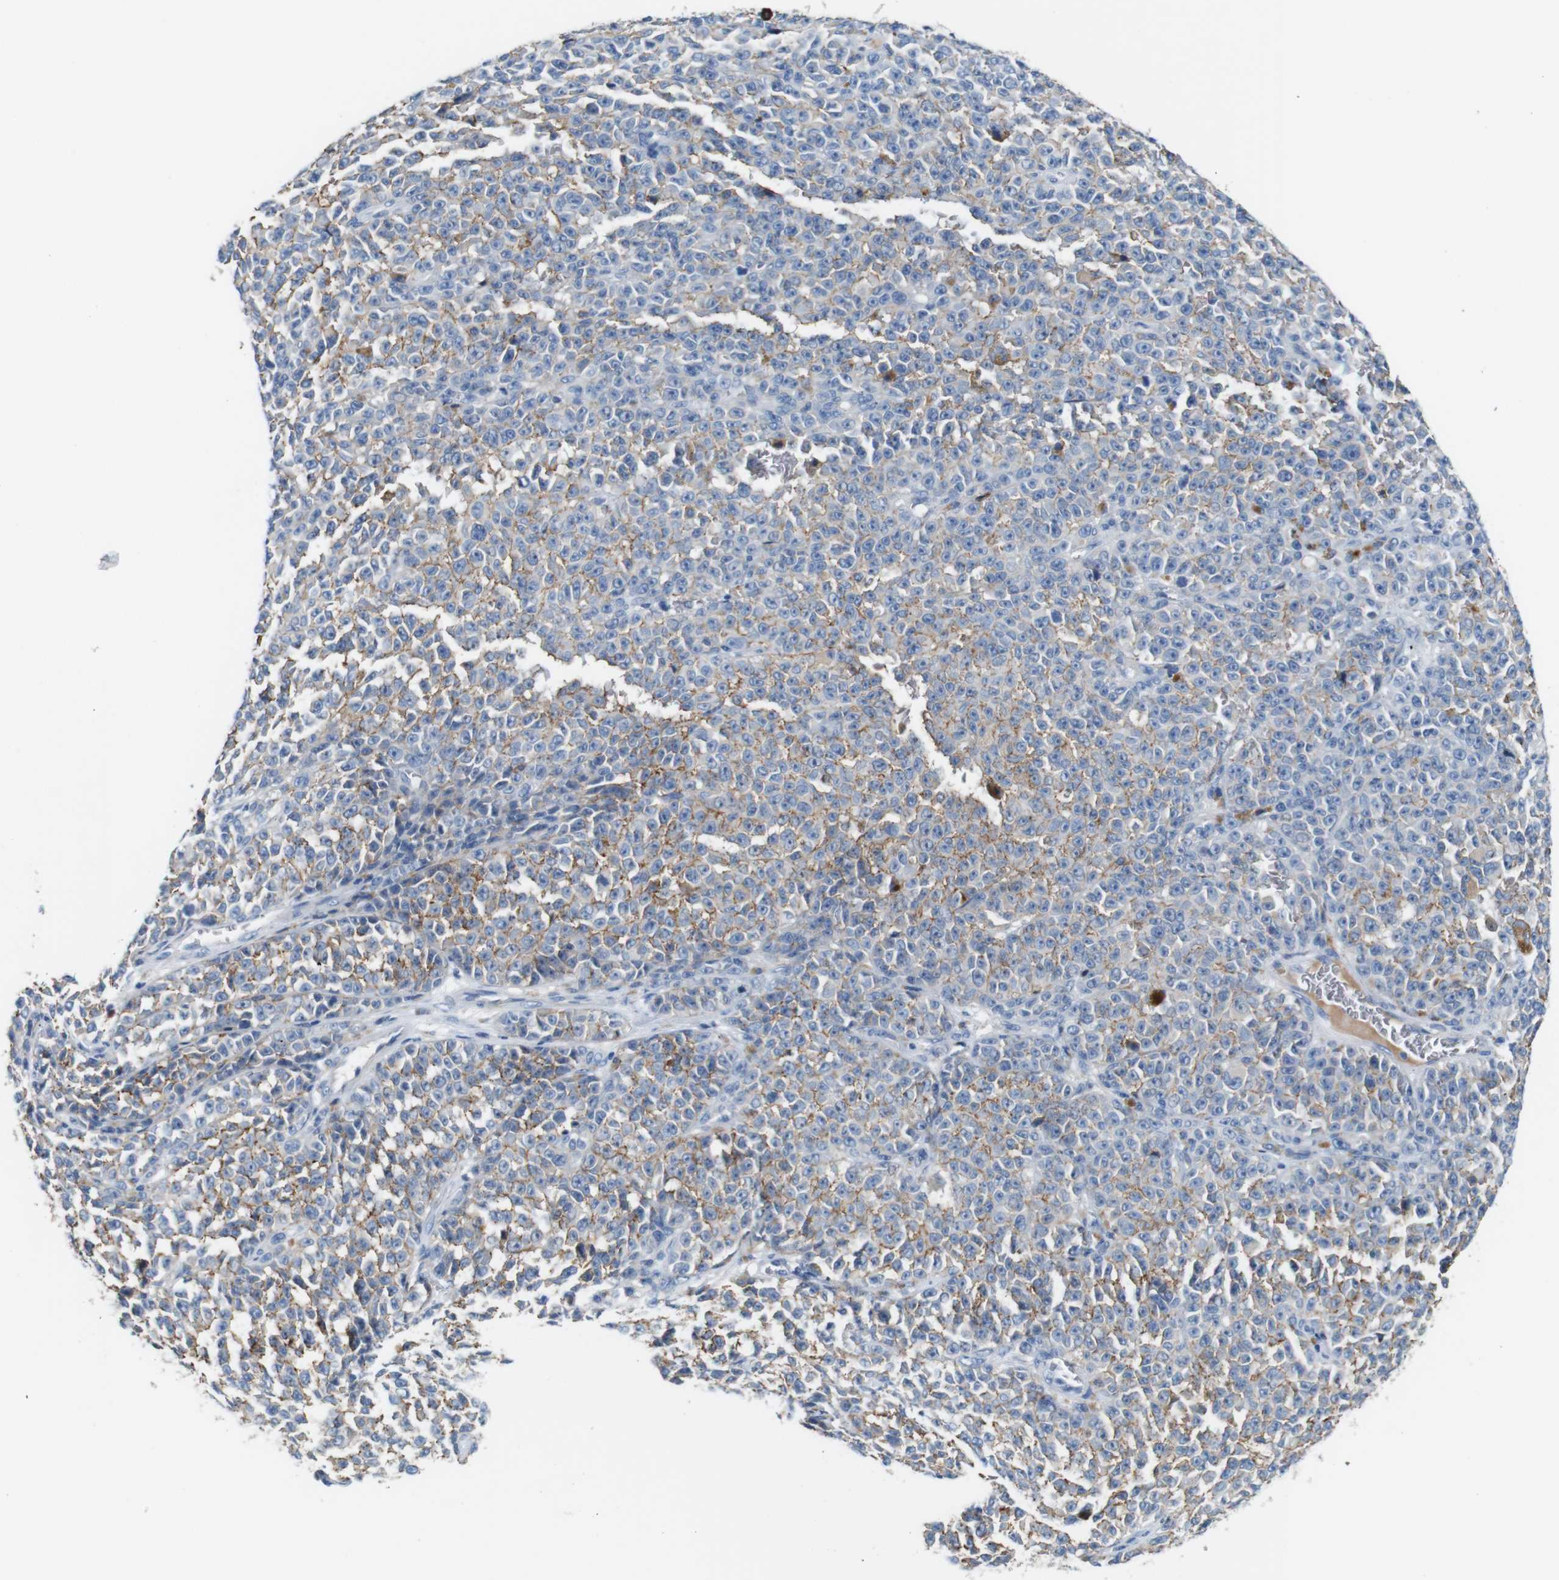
{"staining": {"intensity": "weak", "quantity": "25%-75%", "location": "cytoplasmic/membranous"}, "tissue": "melanoma", "cell_type": "Tumor cells", "image_type": "cancer", "snomed": [{"axis": "morphology", "description": "Malignant melanoma, NOS"}, {"axis": "topography", "description": "Skin"}], "caption": "Weak cytoplasmic/membranous expression is identified in about 25%-75% of tumor cells in melanoma. The staining was performed using DAB (3,3'-diaminobenzidine), with brown indicating positive protein expression. Nuclei are stained blue with hematoxylin.", "gene": "IGSF8", "patient": {"sex": "female", "age": 82}}